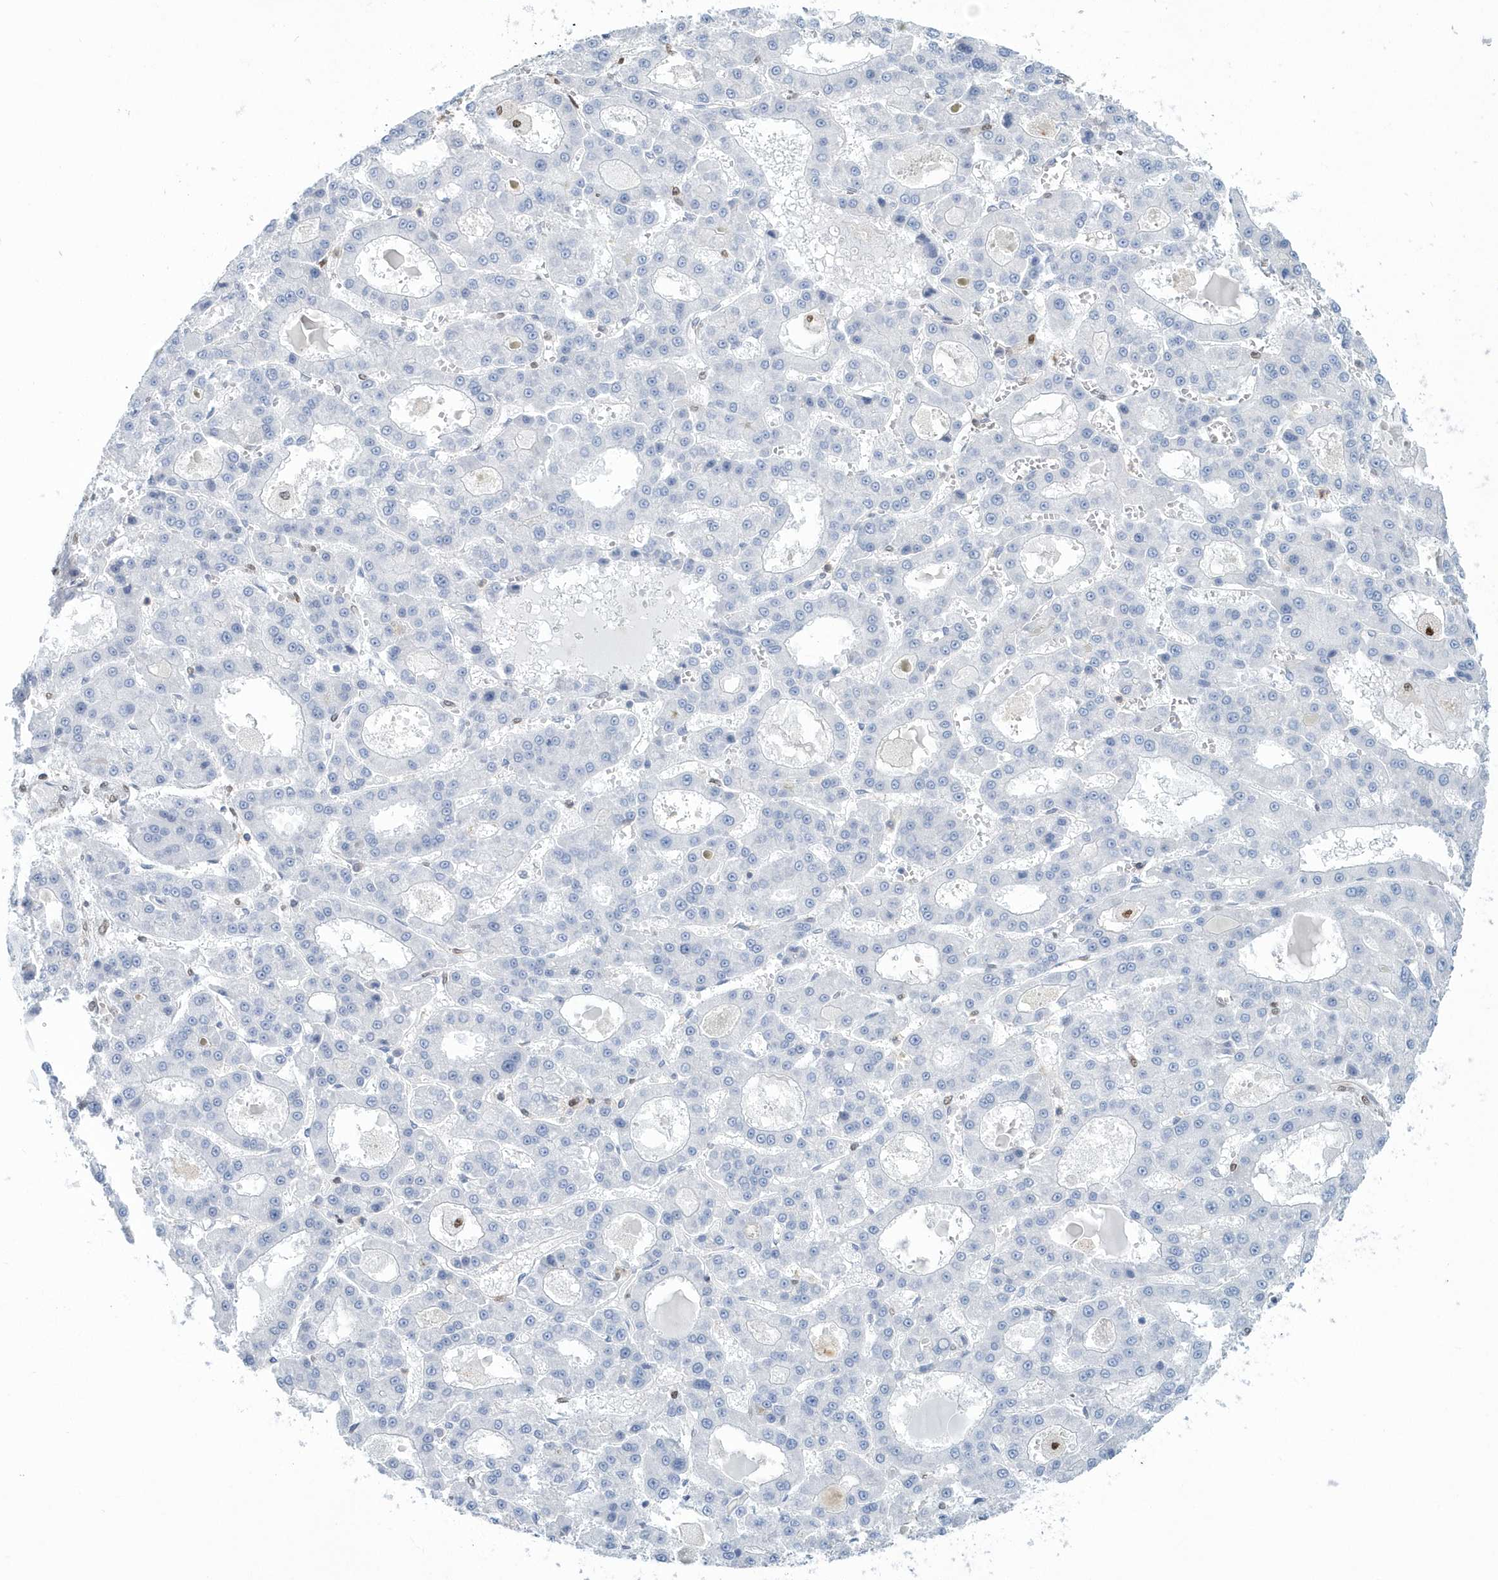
{"staining": {"intensity": "negative", "quantity": "none", "location": "none"}, "tissue": "liver cancer", "cell_type": "Tumor cells", "image_type": "cancer", "snomed": [{"axis": "morphology", "description": "Carcinoma, Hepatocellular, NOS"}, {"axis": "topography", "description": "Liver"}], "caption": "The immunohistochemistry (IHC) image has no significant positivity in tumor cells of liver cancer tissue.", "gene": "MACROH2A2", "patient": {"sex": "male", "age": 70}}